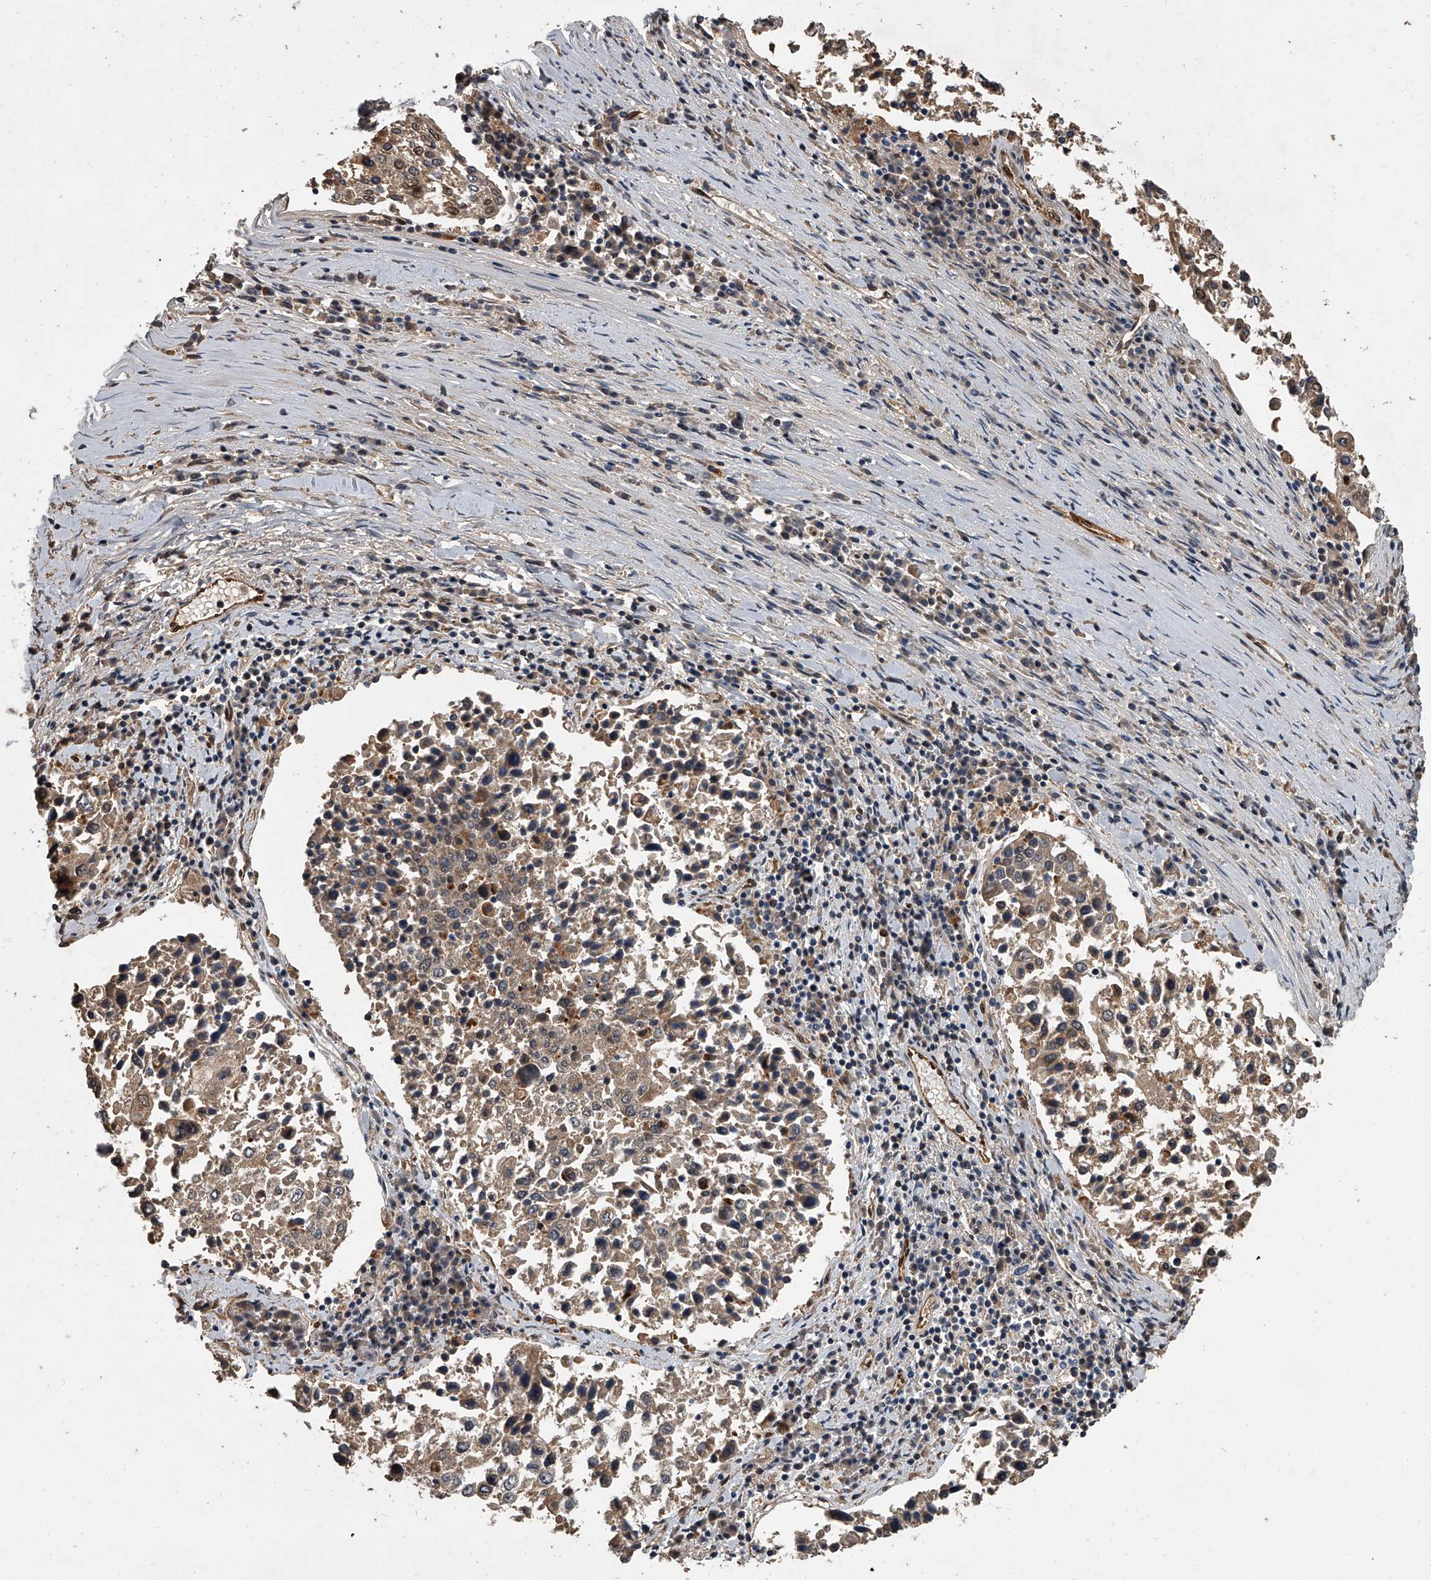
{"staining": {"intensity": "weak", "quantity": ">75%", "location": "cytoplasmic/membranous"}, "tissue": "lung cancer", "cell_type": "Tumor cells", "image_type": "cancer", "snomed": [{"axis": "morphology", "description": "Squamous cell carcinoma, NOS"}, {"axis": "topography", "description": "Lung"}], "caption": "This is a micrograph of IHC staining of lung cancer, which shows weak expression in the cytoplasmic/membranous of tumor cells.", "gene": "LRRC8C", "patient": {"sex": "male", "age": 65}}